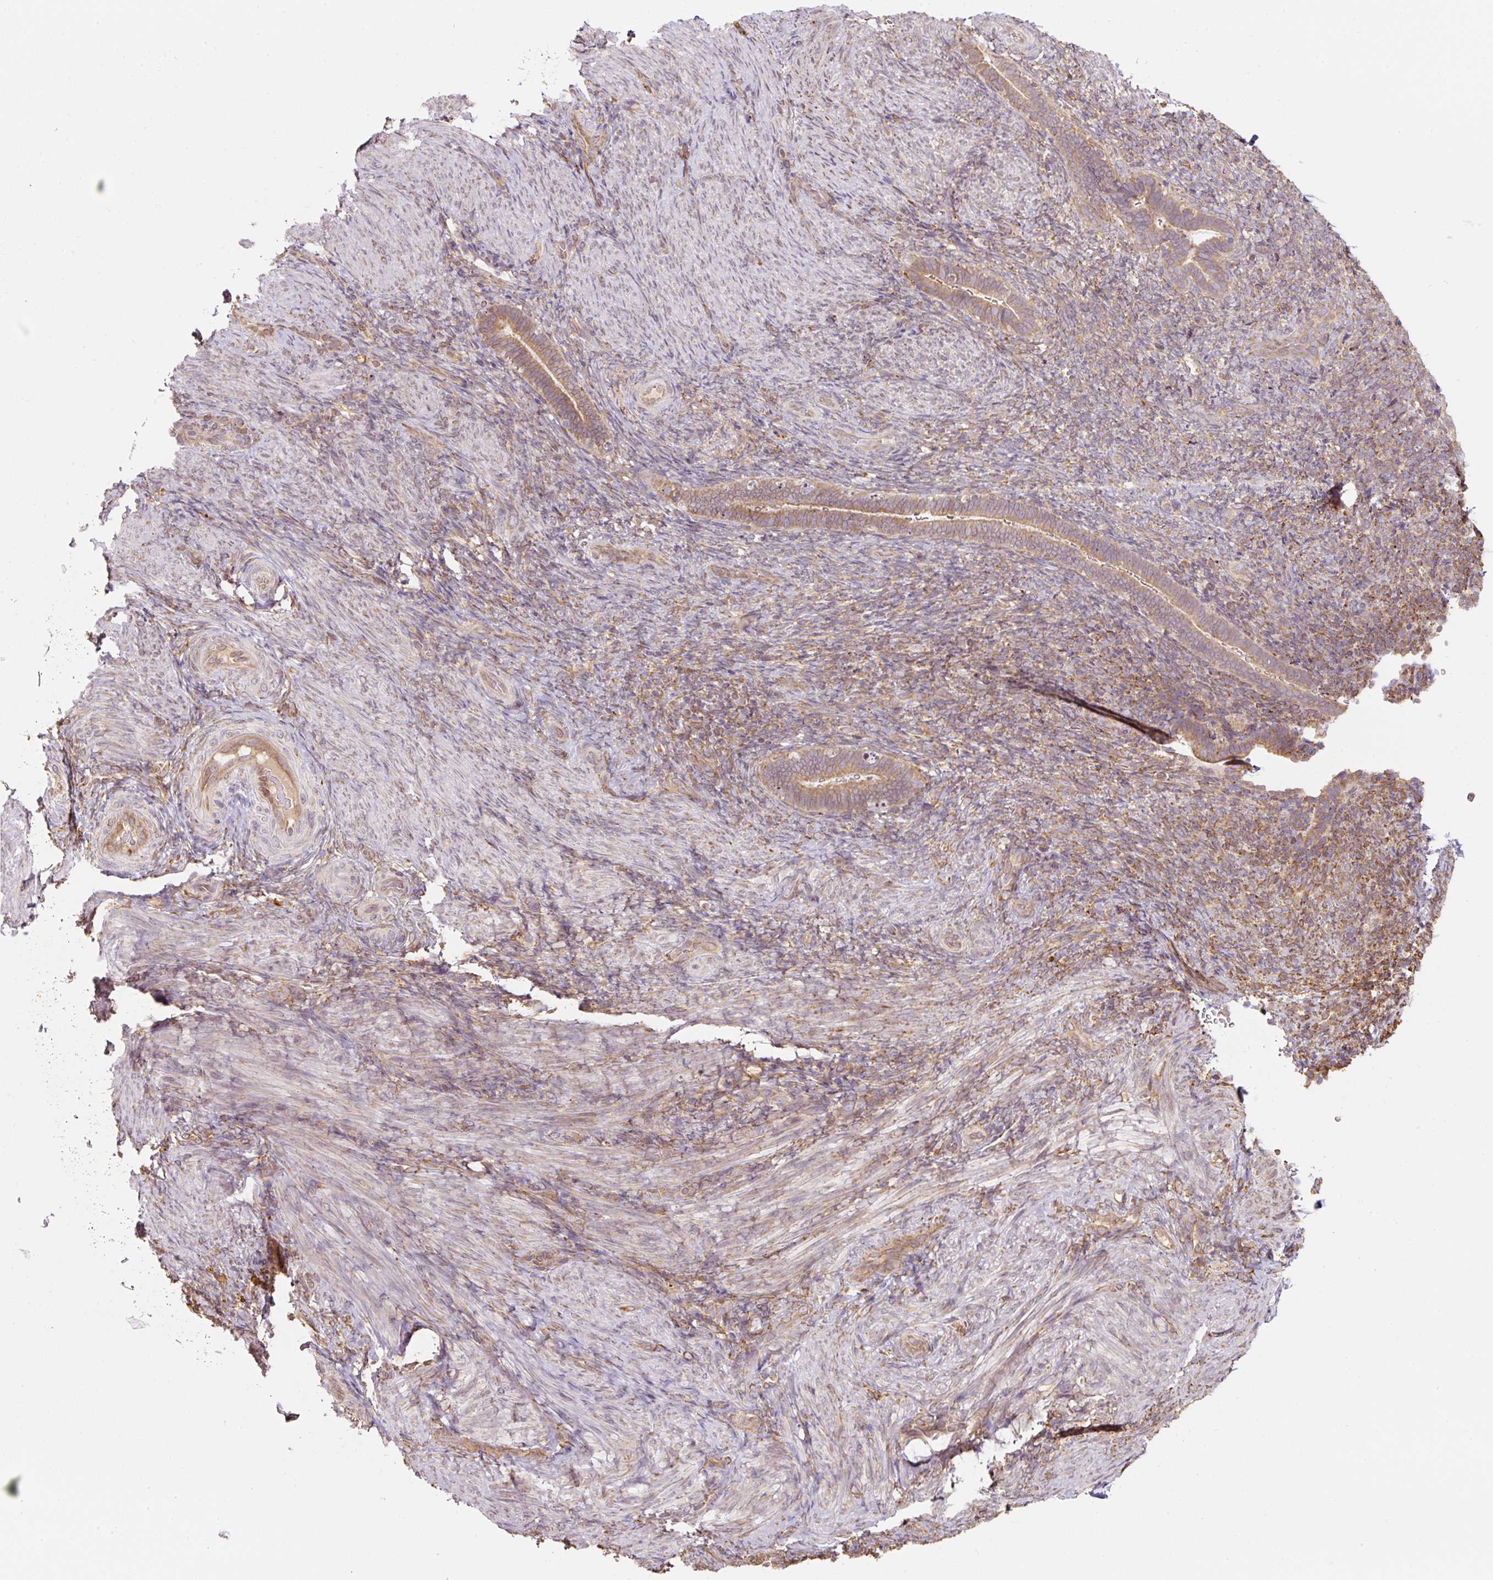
{"staining": {"intensity": "moderate", "quantity": "25%-75%", "location": "cytoplasmic/membranous"}, "tissue": "endometrium", "cell_type": "Cells in endometrial stroma", "image_type": "normal", "snomed": [{"axis": "morphology", "description": "Normal tissue, NOS"}, {"axis": "topography", "description": "Endometrium"}], "caption": "A high-resolution micrograph shows immunohistochemistry staining of normal endometrium, which reveals moderate cytoplasmic/membranous expression in approximately 25%-75% of cells in endometrial stroma.", "gene": "PRKCSH", "patient": {"sex": "female", "age": 34}}